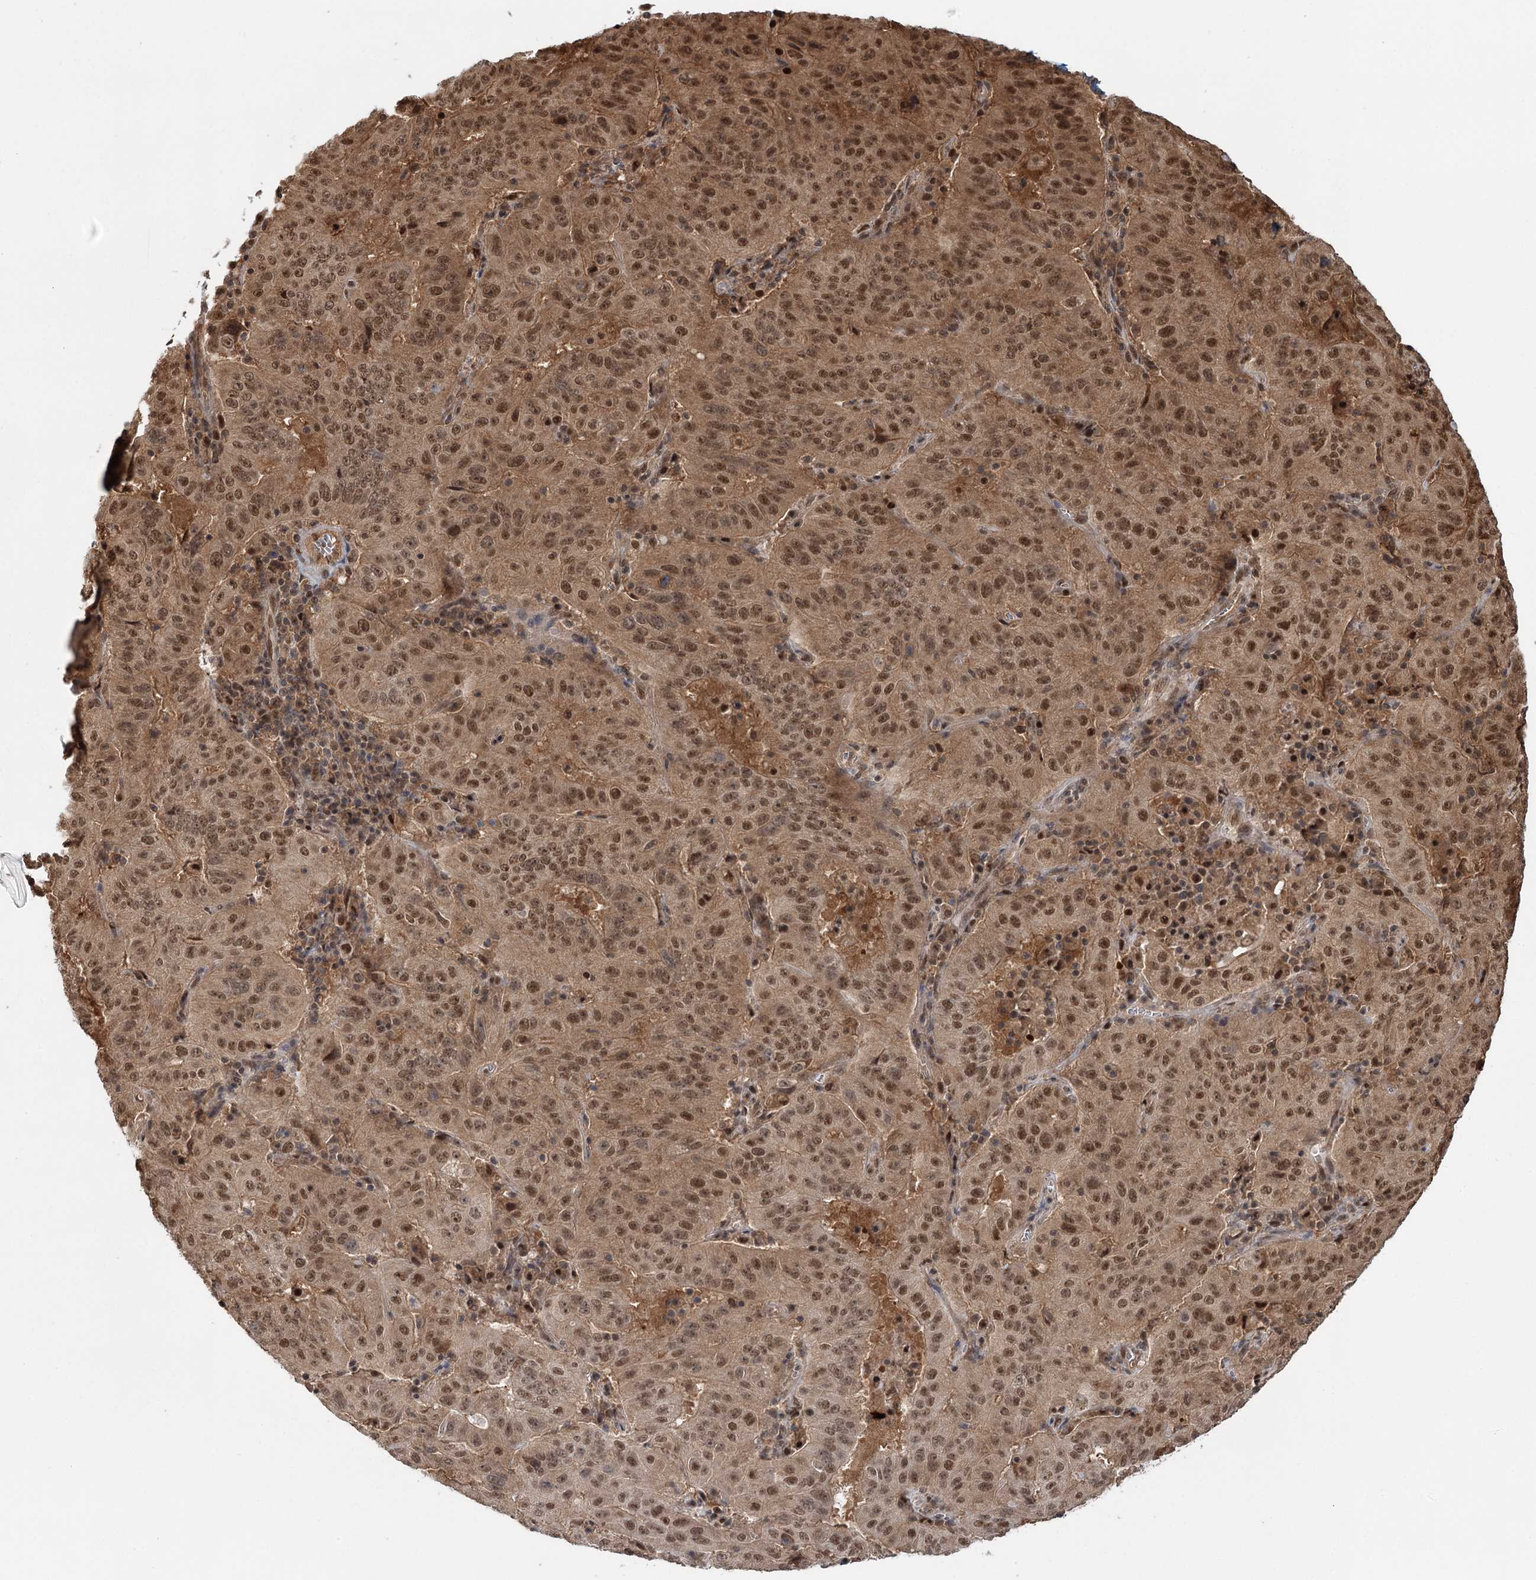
{"staining": {"intensity": "moderate", "quantity": ">75%", "location": "cytoplasmic/membranous,nuclear"}, "tissue": "pancreatic cancer", "cell_type": "Tumor cells", "image_type": "cancer", "snomed": [{"axis": "morphology", "description": "Adenocarcinoma, NOS"}, {"axis": "topography", "description": "Pancreas"}], "caption": "Human pancreatic adenocarcinoma stained for a protein (brown) demonstrates moderate cytoplasmic/membranous and nuclear positive expression in about >75% of tumor cells.", "gene": "N6AMT1", "patient": {"sex": "male", "age": 63}}